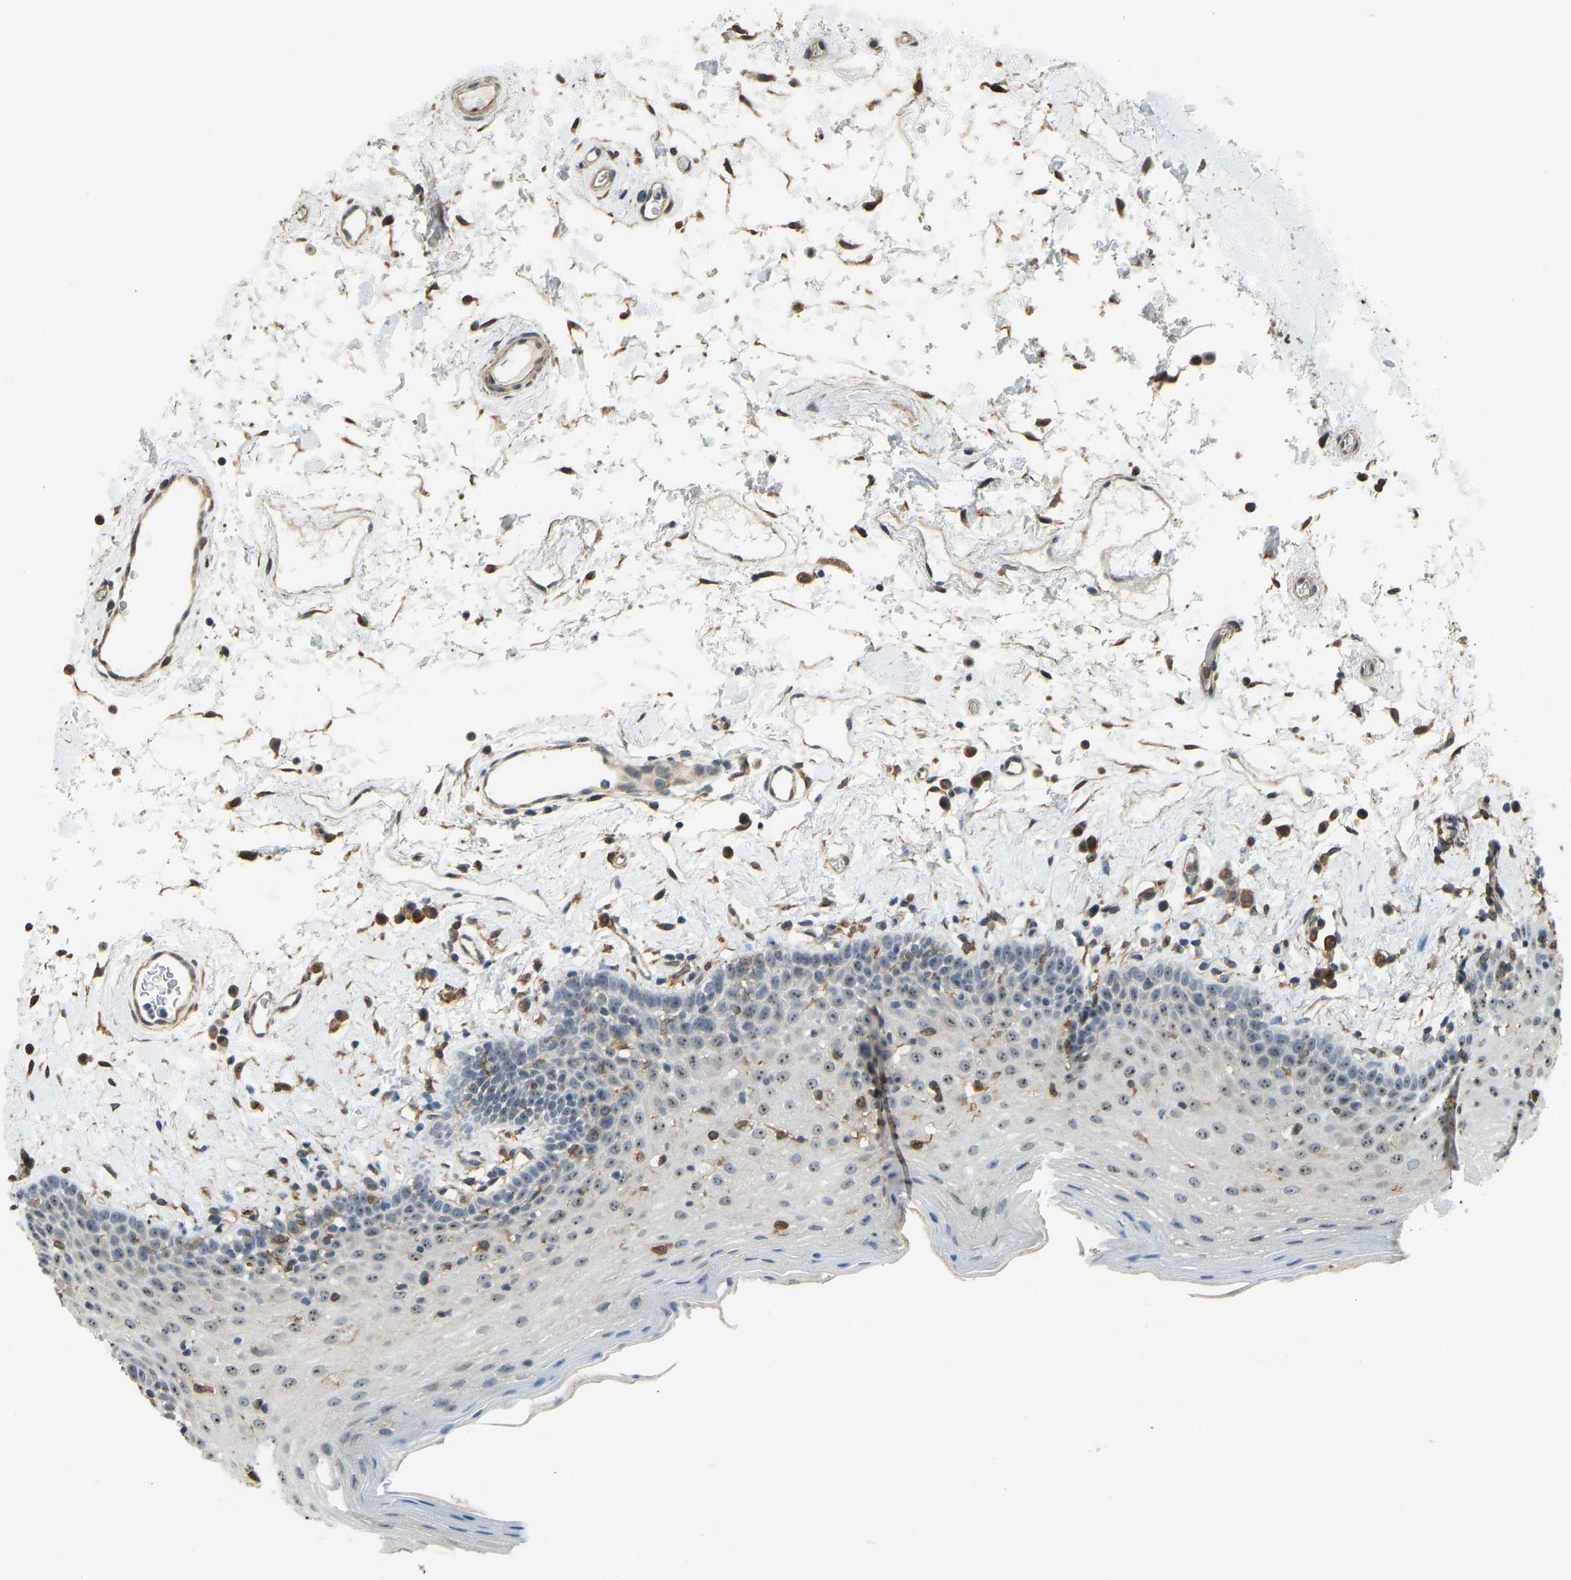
{"staining": {"intensity": "moderate", "quantity": ">75%", "location": "nuclear"}, "tissue": "oral mucosa", "cell_type": "Squamous epithelial cells", "image_type": "normal", "snomed": [{"axis": "morphology", "description": "Normal tissue, NOS"}, {"axis": "topography", "description": "Oral tissue"}], "caption": "High-power microscopy captured an IHC photomicrograph of unremarkable oral mucosa, revealing moderate nuclear expression in approximately >75% of squamous epithelial cells.", "gene": "OS9", "patient": {"sex": "male", "age": 66}}